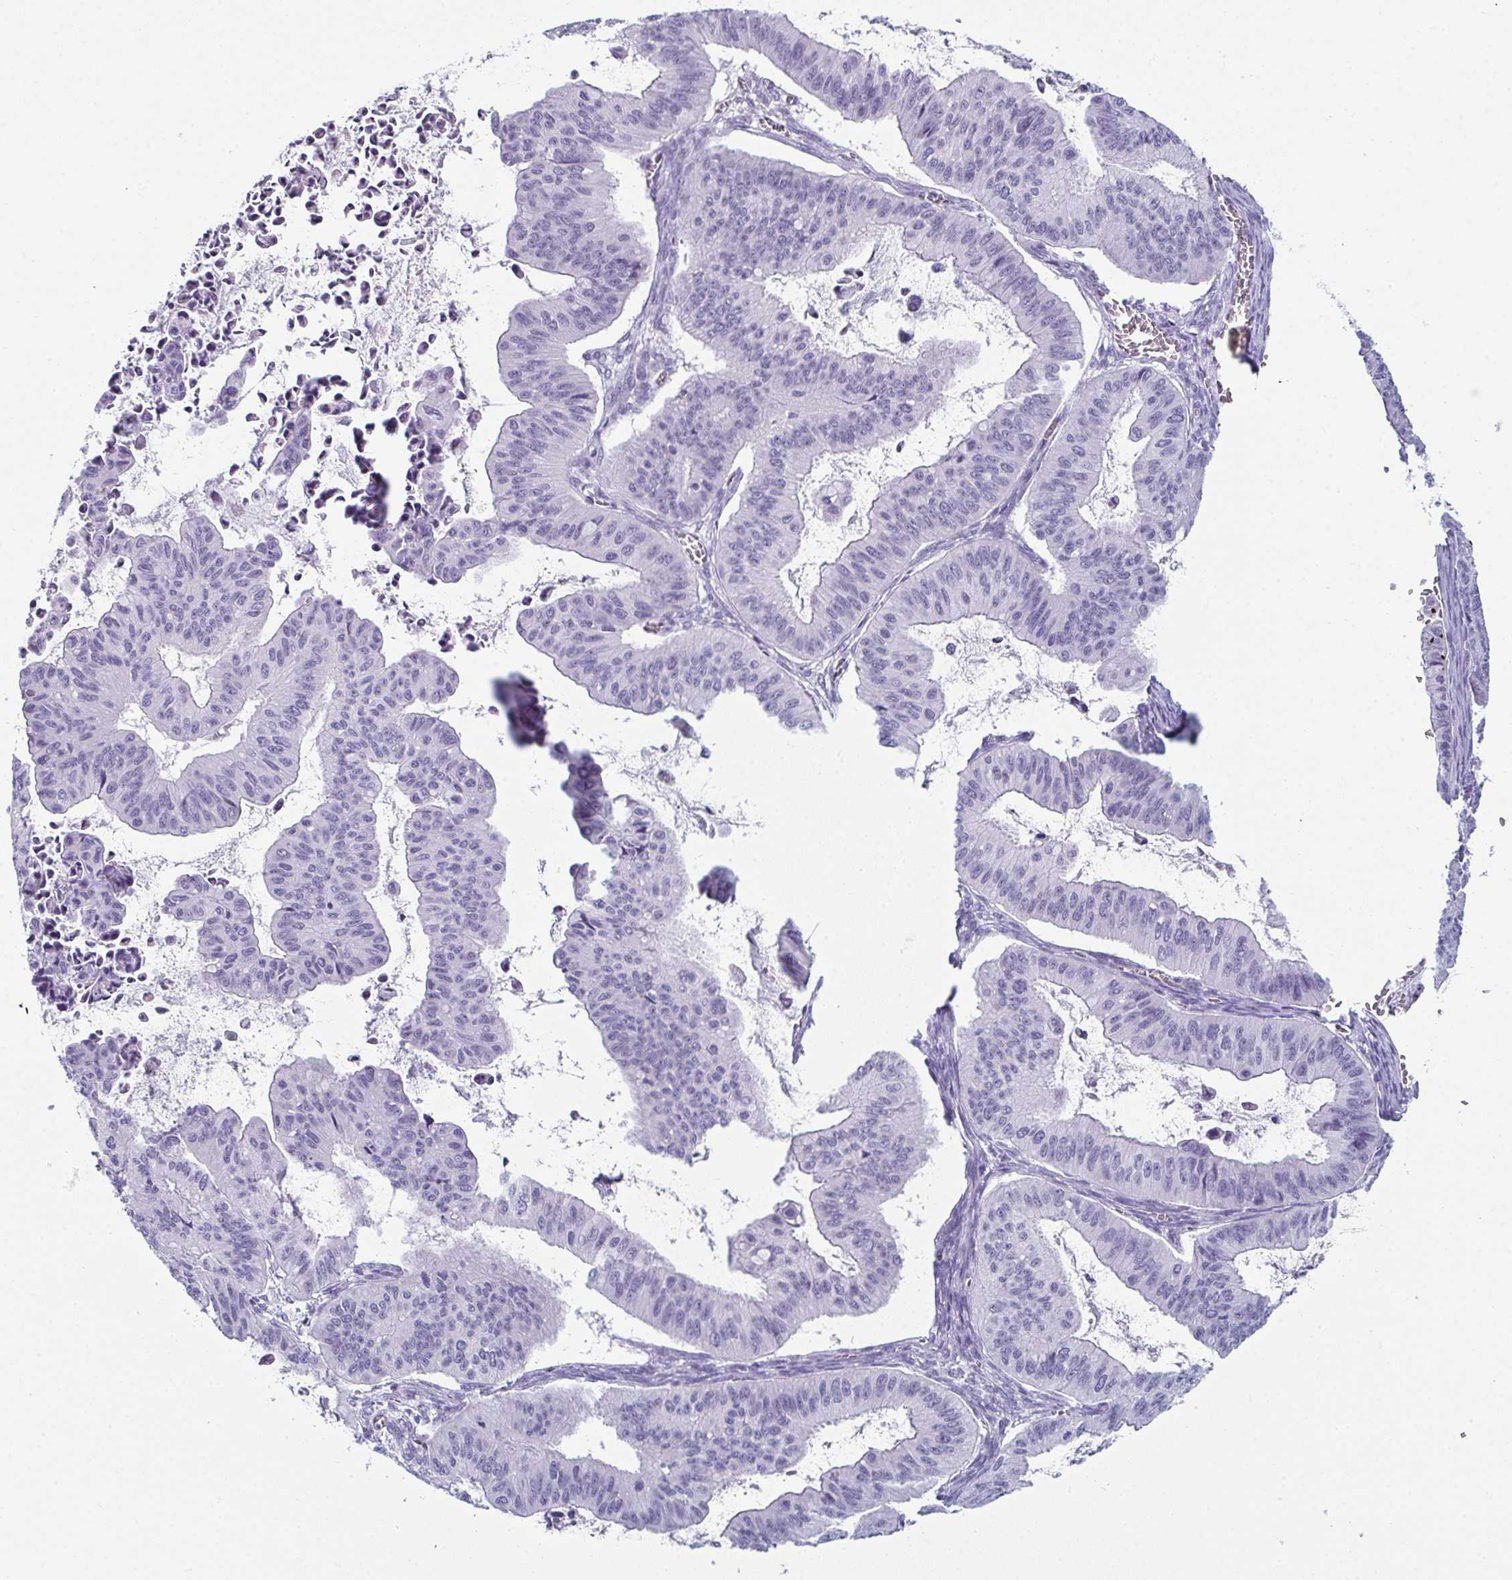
{"staining": {"intensity": "negative", "quantity": "none", "location": "none"}, "tissue": "ovarian cancer", "cell_type": "Tumor cells", "image_type": "cancer", "snomed": [{"axis": "morphology", "description": "Cystadenocarcinoma, mucinous, NOS"}, {"axis": "topography", "description": "Ovary"}], "caption": "Human ovarian cancer stained for a protein using IHC shows no expression in tumor cells.", "gene": "ENKUR", "patient": {"sex": "female", "age": 72}}